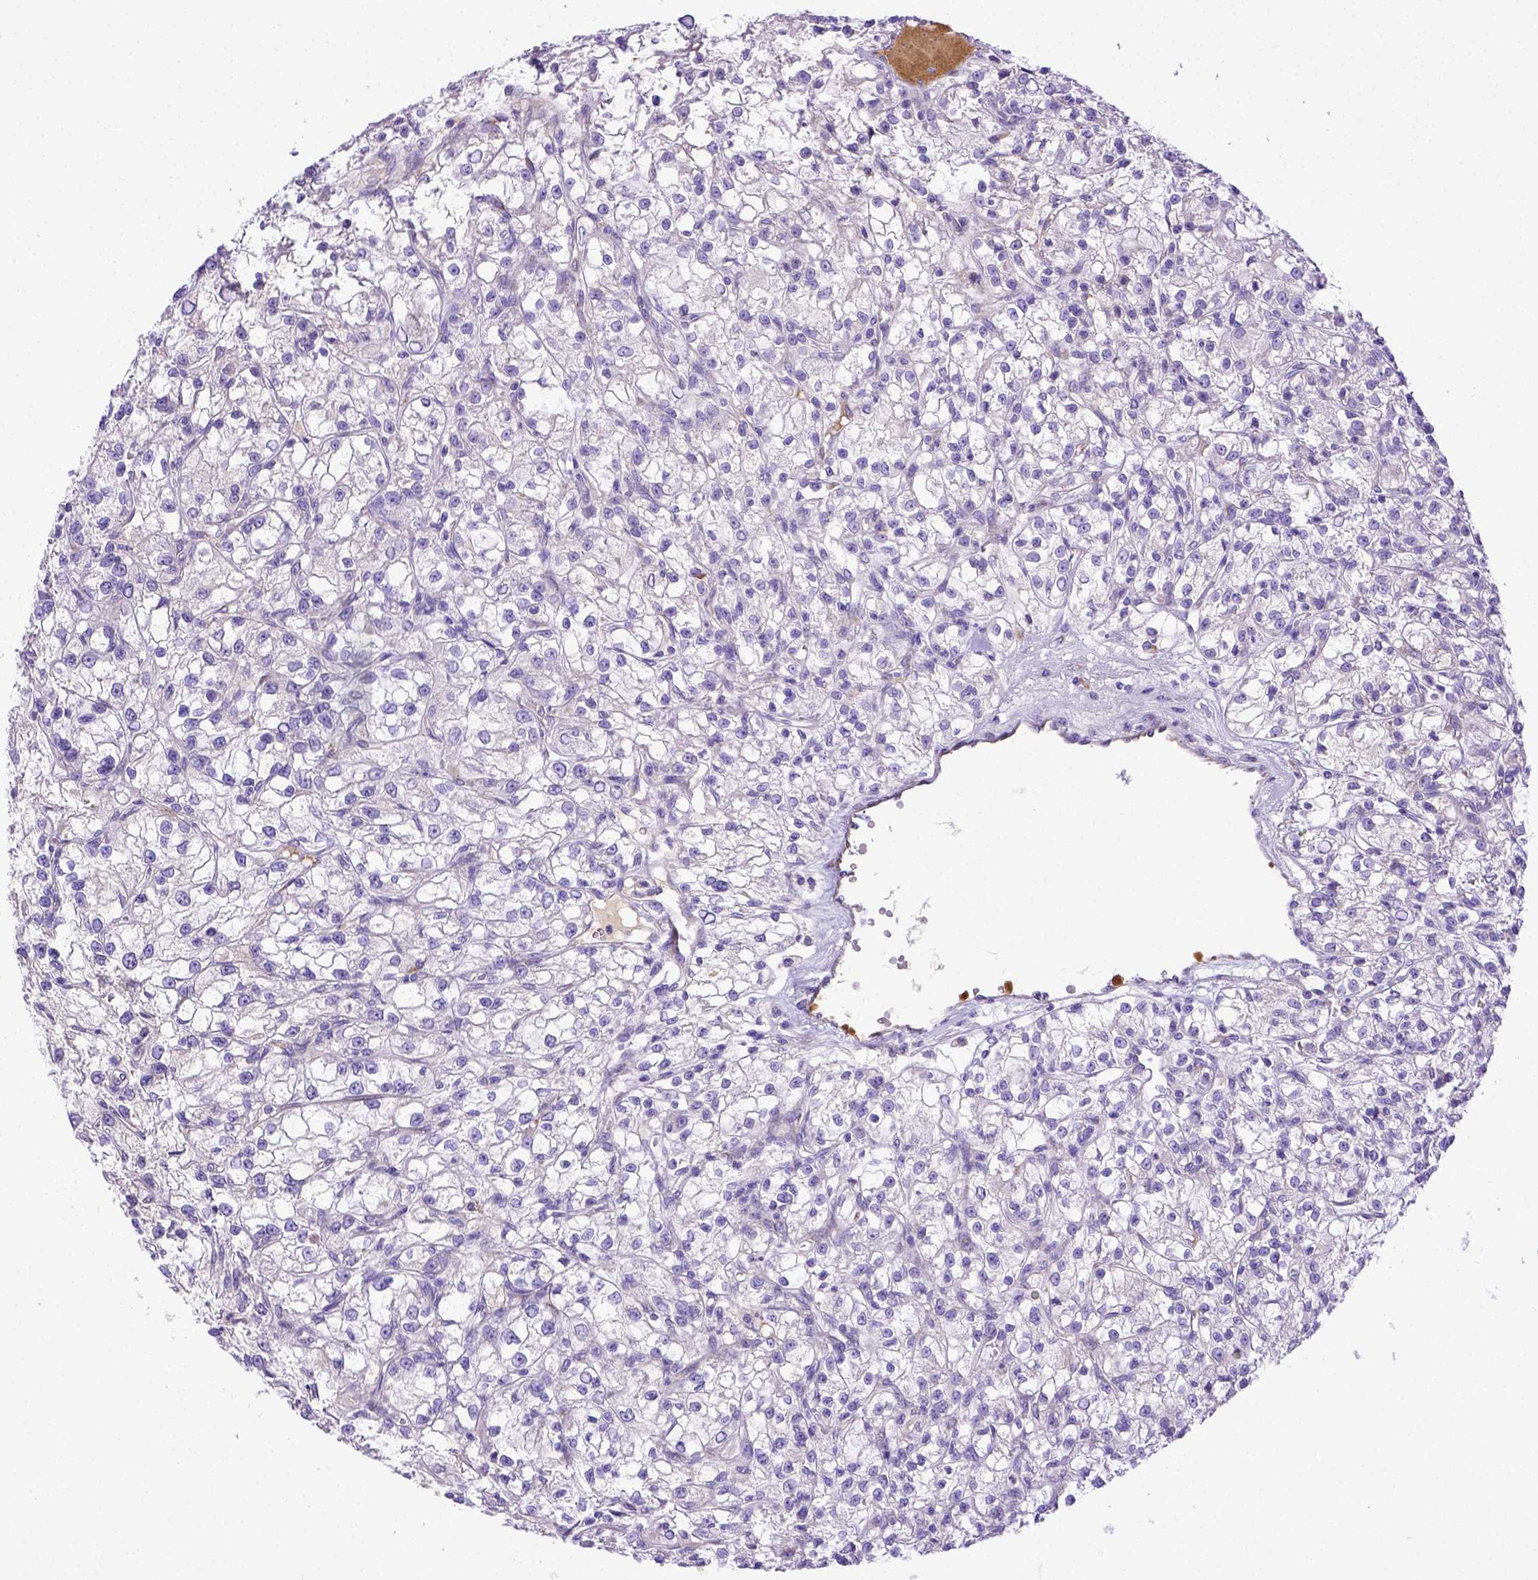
{"staining": {"intensity": "negative", "quantity": "none", "location": "none"}, "tissue": "renal cancer", "cell_type": "Tumor cells", "image_type": "cancer", "snomed": [{"axis": "morphology", "description": "Adenocarcinoma, NOS"}, {"axis": "topography", "description": "Kidney"}], "caption": "Renal cancer stained for a protein using immunohistochemistry (IHC) reveals no staining tumor cells.", "gene": "CFAP300", "patient": {"sex": "female", "age": 59}}